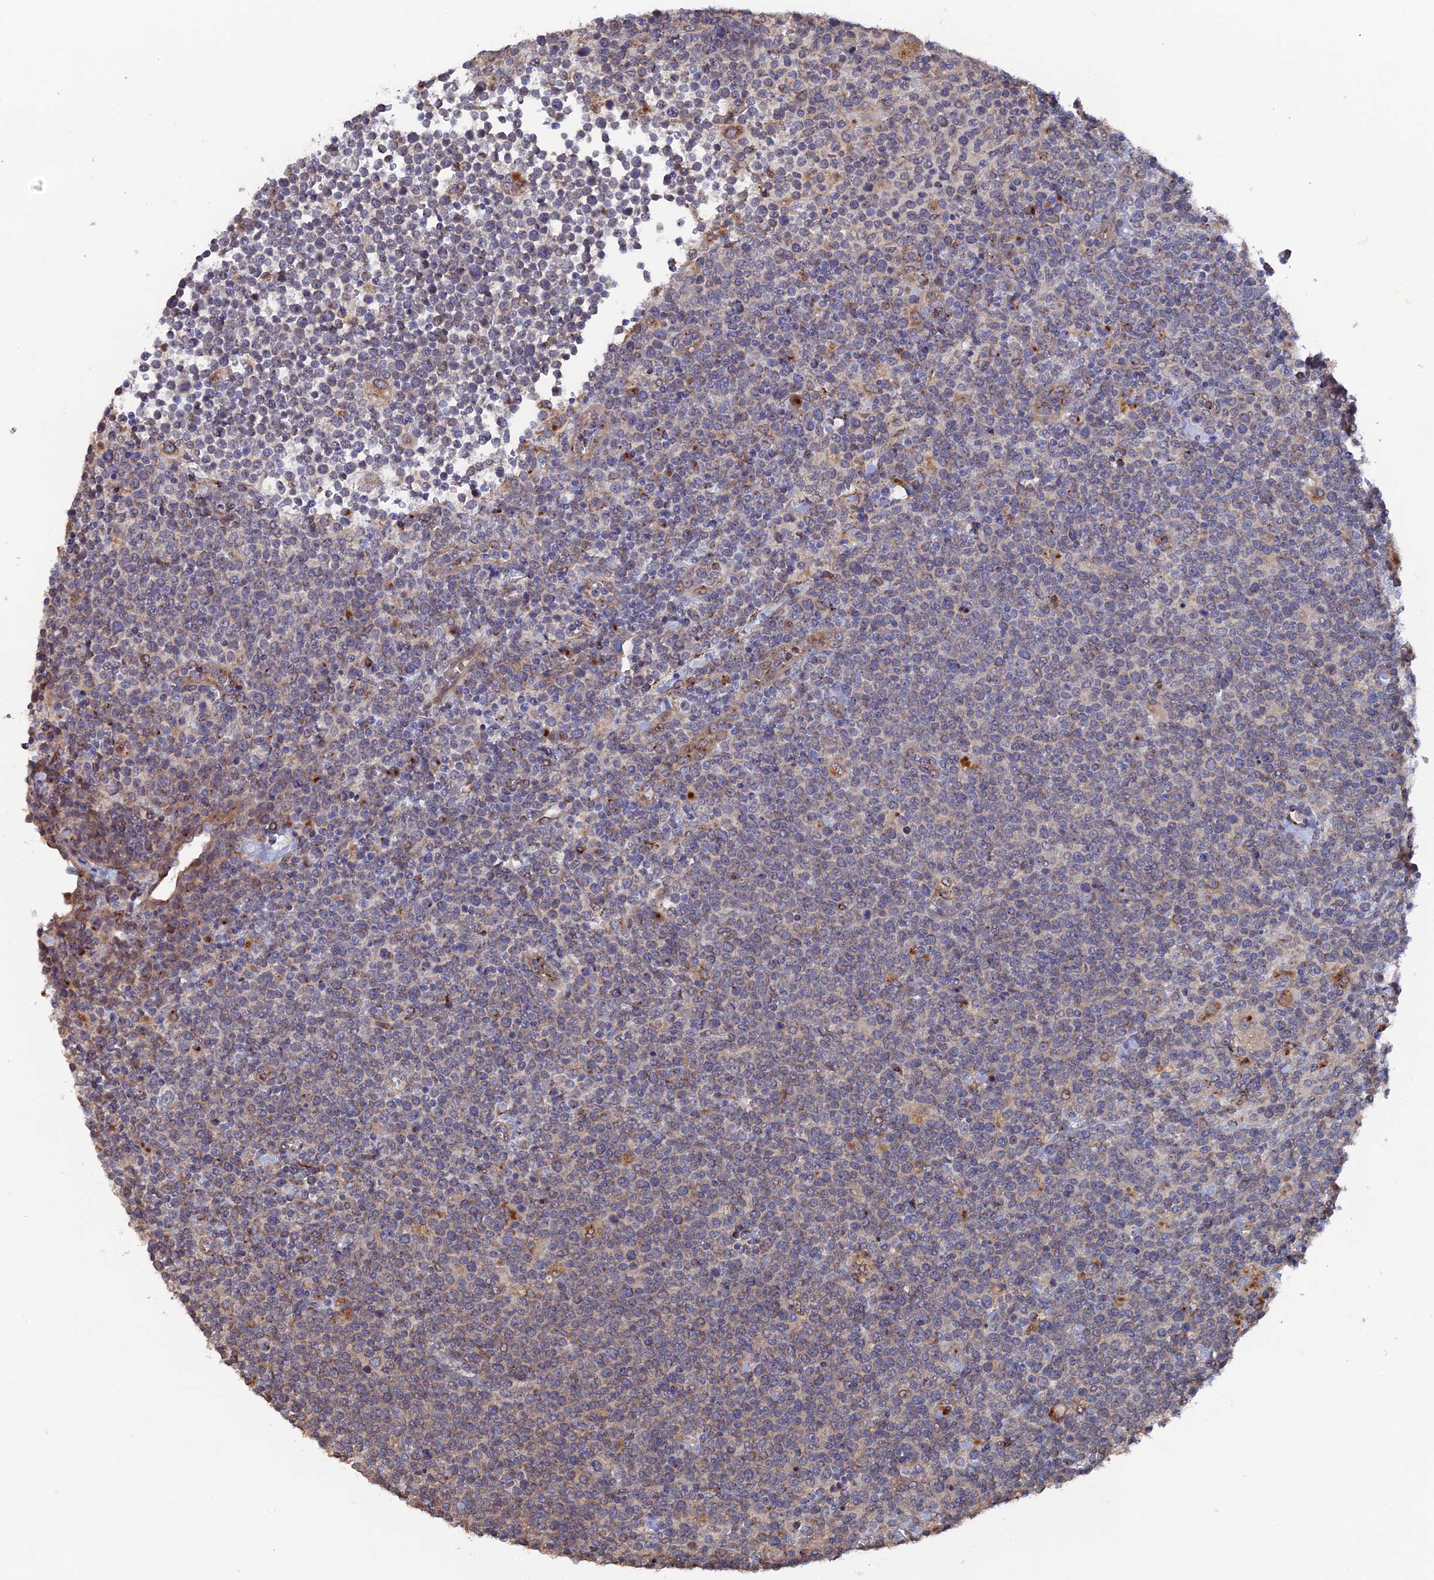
{"staining": {"intensity": "weak", "quantity": "<25%", "location": "cytoplasmic/membranous"}, "tissue": "lymphoma", "cell_type": "Tumor cells", "image_type": "cancer", "snomed": [{"axis": "morphology", "description": "Malignant lymphoma, non-Hodgkin's type, High grade"}, {"axis": "topography", "description": "Lymph node"}], "caption": "DAB (3,3'-diaminobenzidine) immunohistochemical staining of human lymphoma displays no significant expression in tumor cells.", "gene": "VPS37C", "patient": {"sex": "male", "age": 61}}